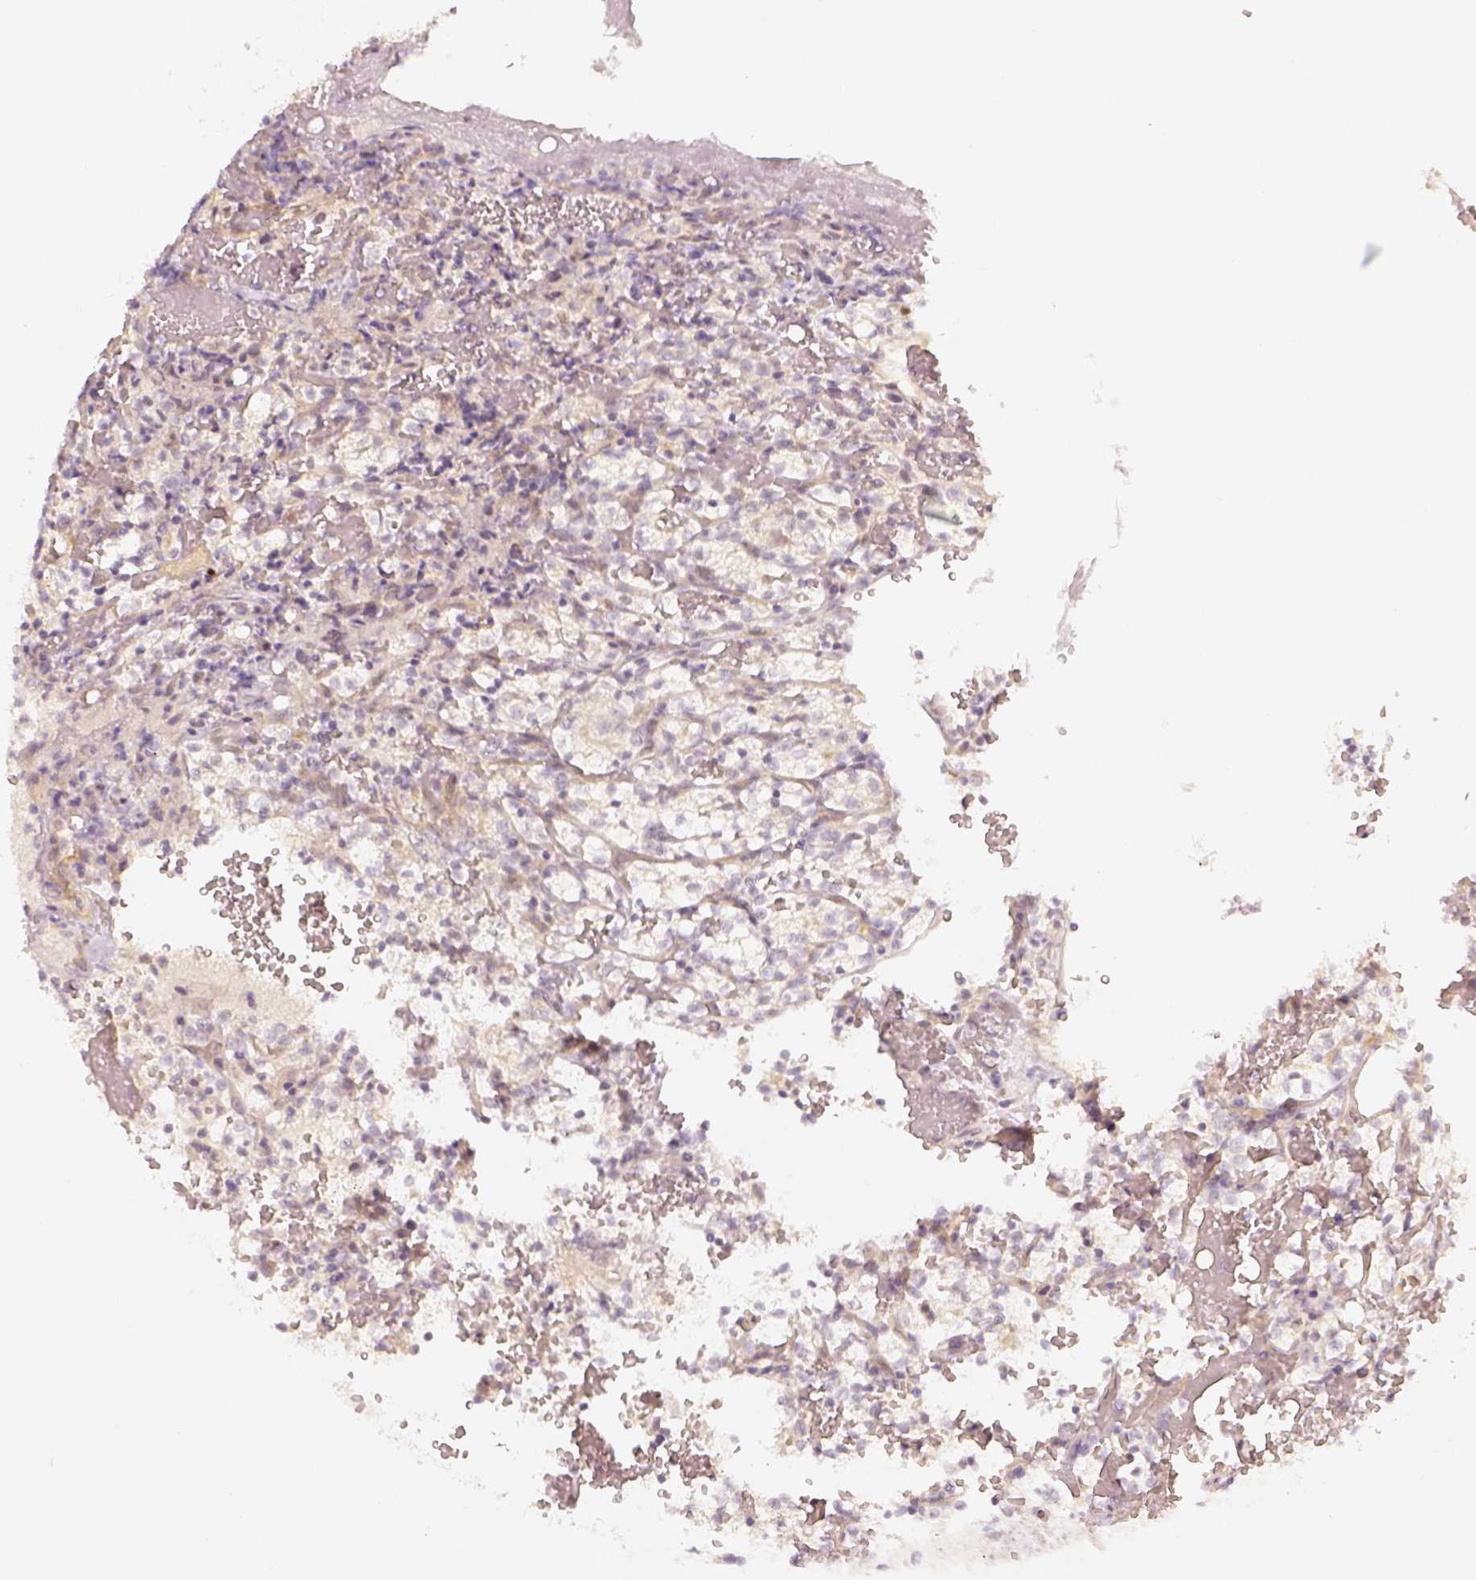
{"staining": {"intensity": "negative", "quantity": "none", "location": "none"}, "tissue": "renal cancer", "cell_type": "Tumor cells", "image_type": "cancer", "snomed": [{"axis": "morphology", "description": "Adenocarcinoma, NOS"}, {"axis": "topography", "description": "Kidney"}], "caption": "Immunohistochemical staining of renal adenocarcinoma displays no significant expression in tumor cells.", "gene": "EAF2", "patient": {"sex": "female", "age": 69}}